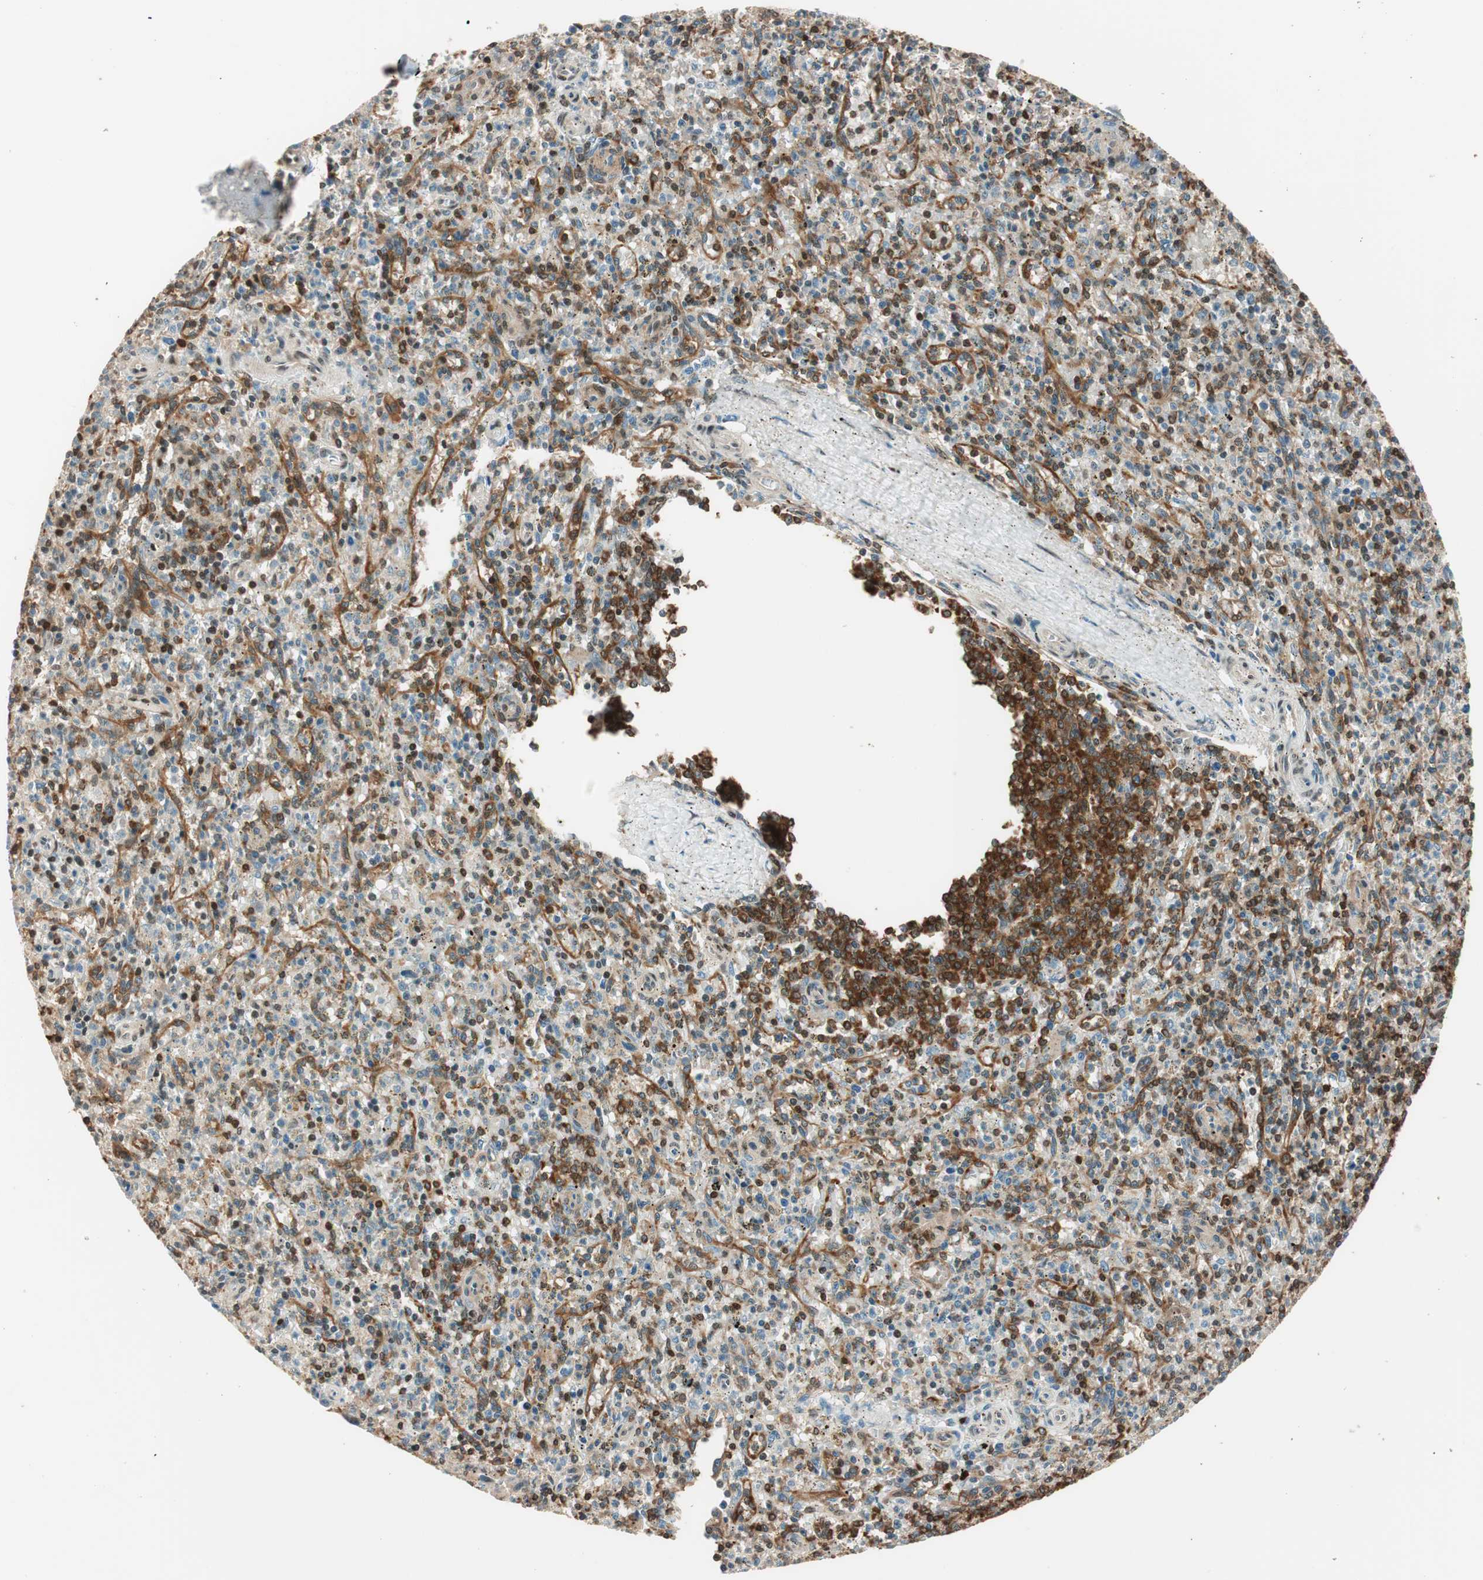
{"staining": {"intensity": "strong", "quantity": "<25%", "location": "cytoplasmic/membranous,nuclear"}, "tissue": "spleen", "cell_type": "Cells in red pulp", "image_type": "normal", "snomed": [{"axis": "morphology", "description": "Normal tissue, NOS"}, {"axis": "topography", "description": "Spleen"}], "caption": "Spleen stained with immunohistochemistry (IHC) shows strong cytoplasmic/membranous,nuclear staining in approximately <25% of cells in red pulp. Ihc stains the protein of interest in brown and the nuclei are stained blue.", "gene": "BIN1", "patient": {"sex": "male", "age": 72}}